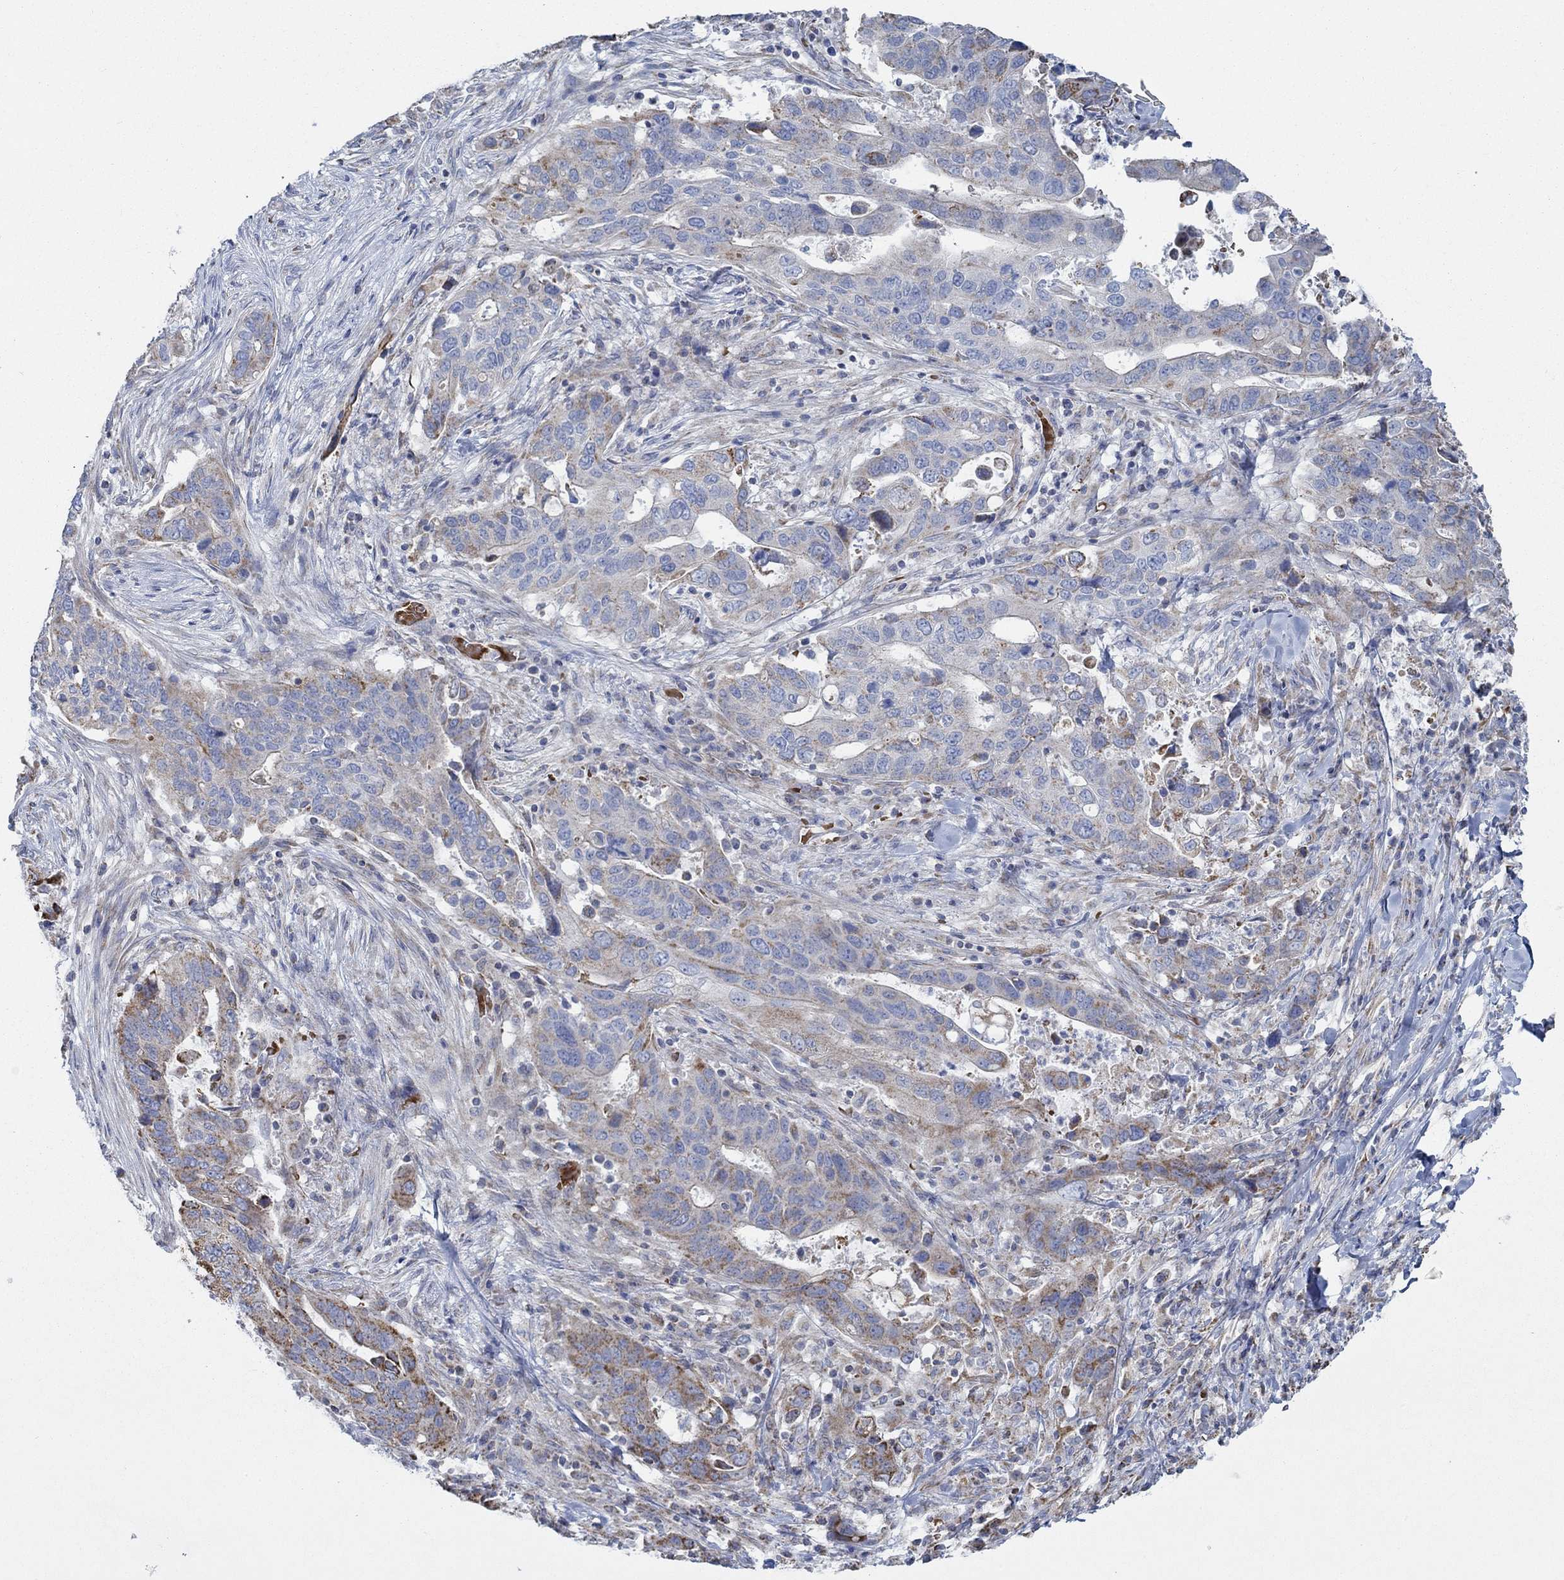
{"staining": {"intensity": "moderate", "quantity": "25%-75%", "location": "cytoplasmic/membranous"}, "tissue": "stomach cancer", "cell_type": "Tumor cells", "image_type": "cancer", "snomed": [{"axis": "morphology", "description": "Adenocarcinoma, NOS"}, {"axis": "topography", "description": "Stomach"}], "caption": "Immunohistochemical staining of human stomach cancer reveals medium levels of moderate cytoplasmic/membranous protein staining in approximately 25%-75% of tumor cells.", "gene": "GLOD5", "patient": {"sex": "male", "age": 54}}